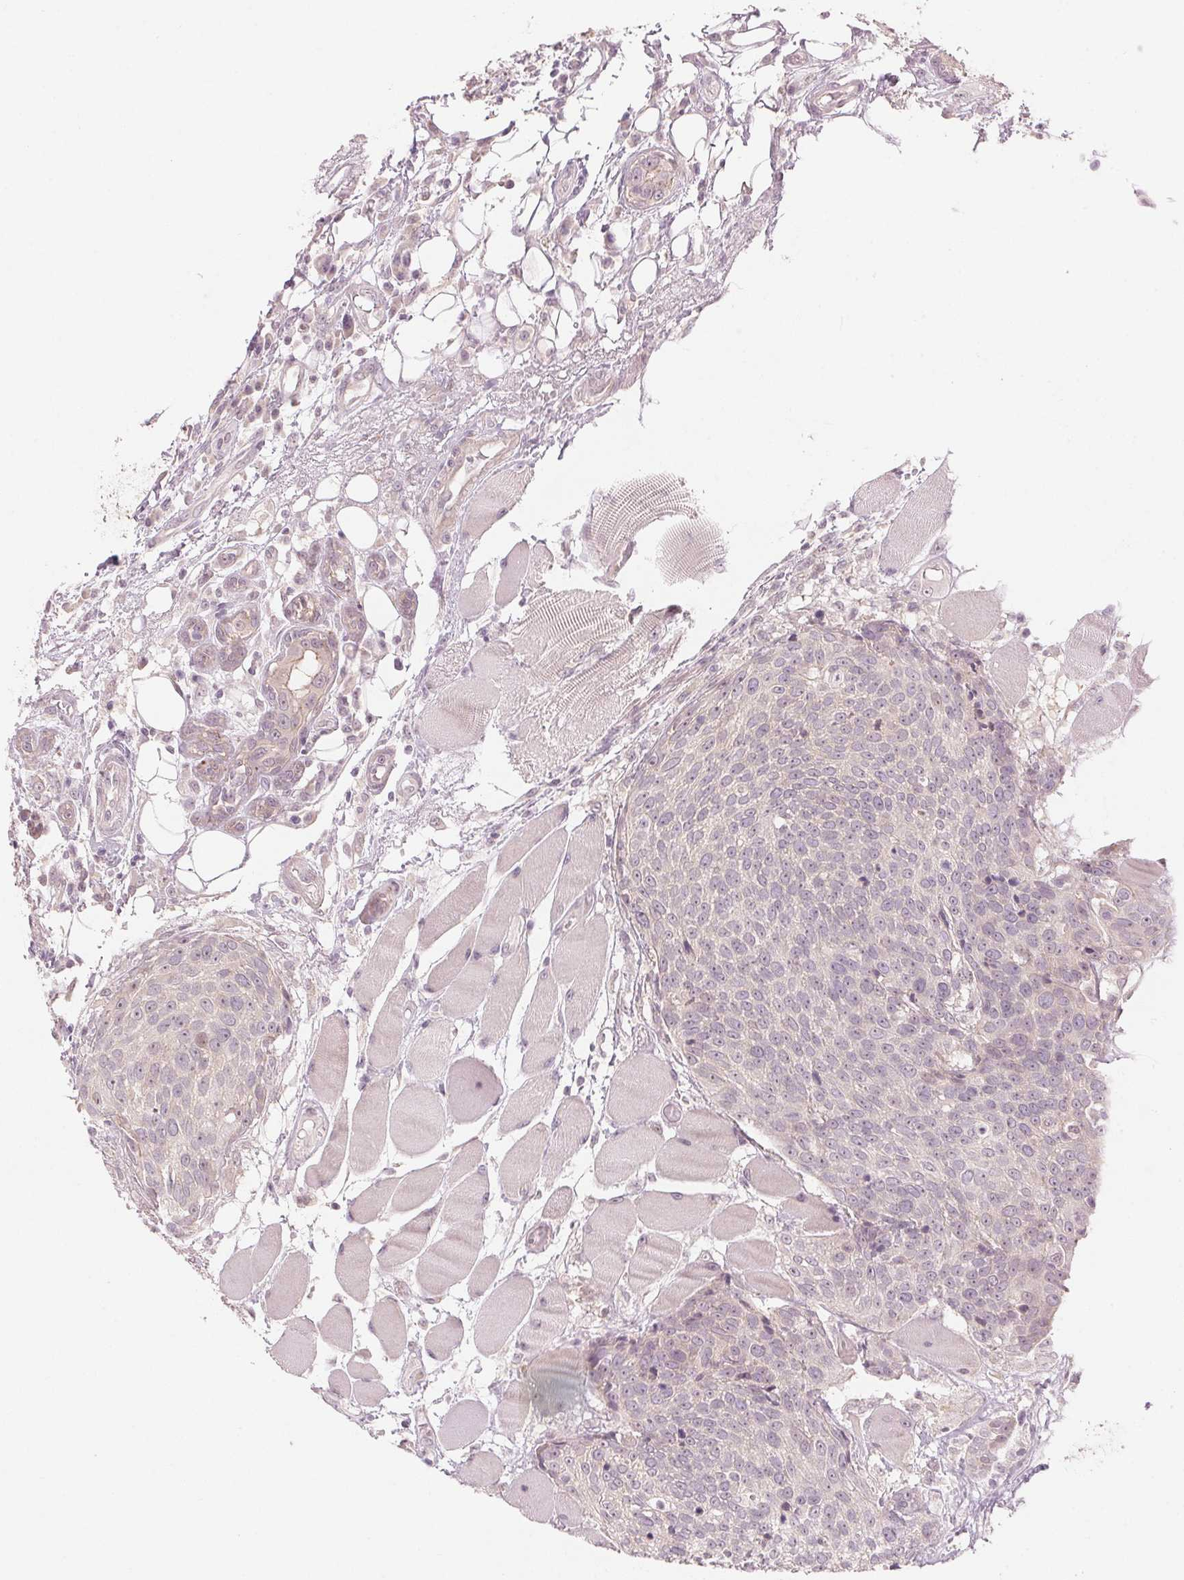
{"staining": {"intensity": "negative", "quantity": "none", "location": "none"}, "tissue": "head and neck cancer", "cell_type": "Tumor cells", "image_type": "cancer", "snomed": [{"axis": "morphology", "description": "Squamous cell carcinoma, NOS"}, {"axis": "topography", "description": "Oral tissue"}, {"axis": "topography", "description": "Head-Neck"}], "caption": "IHC of head and neck cancer displays no expression in tumor cells.", "gene": "TMED6", "patient": {"sex": "male", "age": 64}}